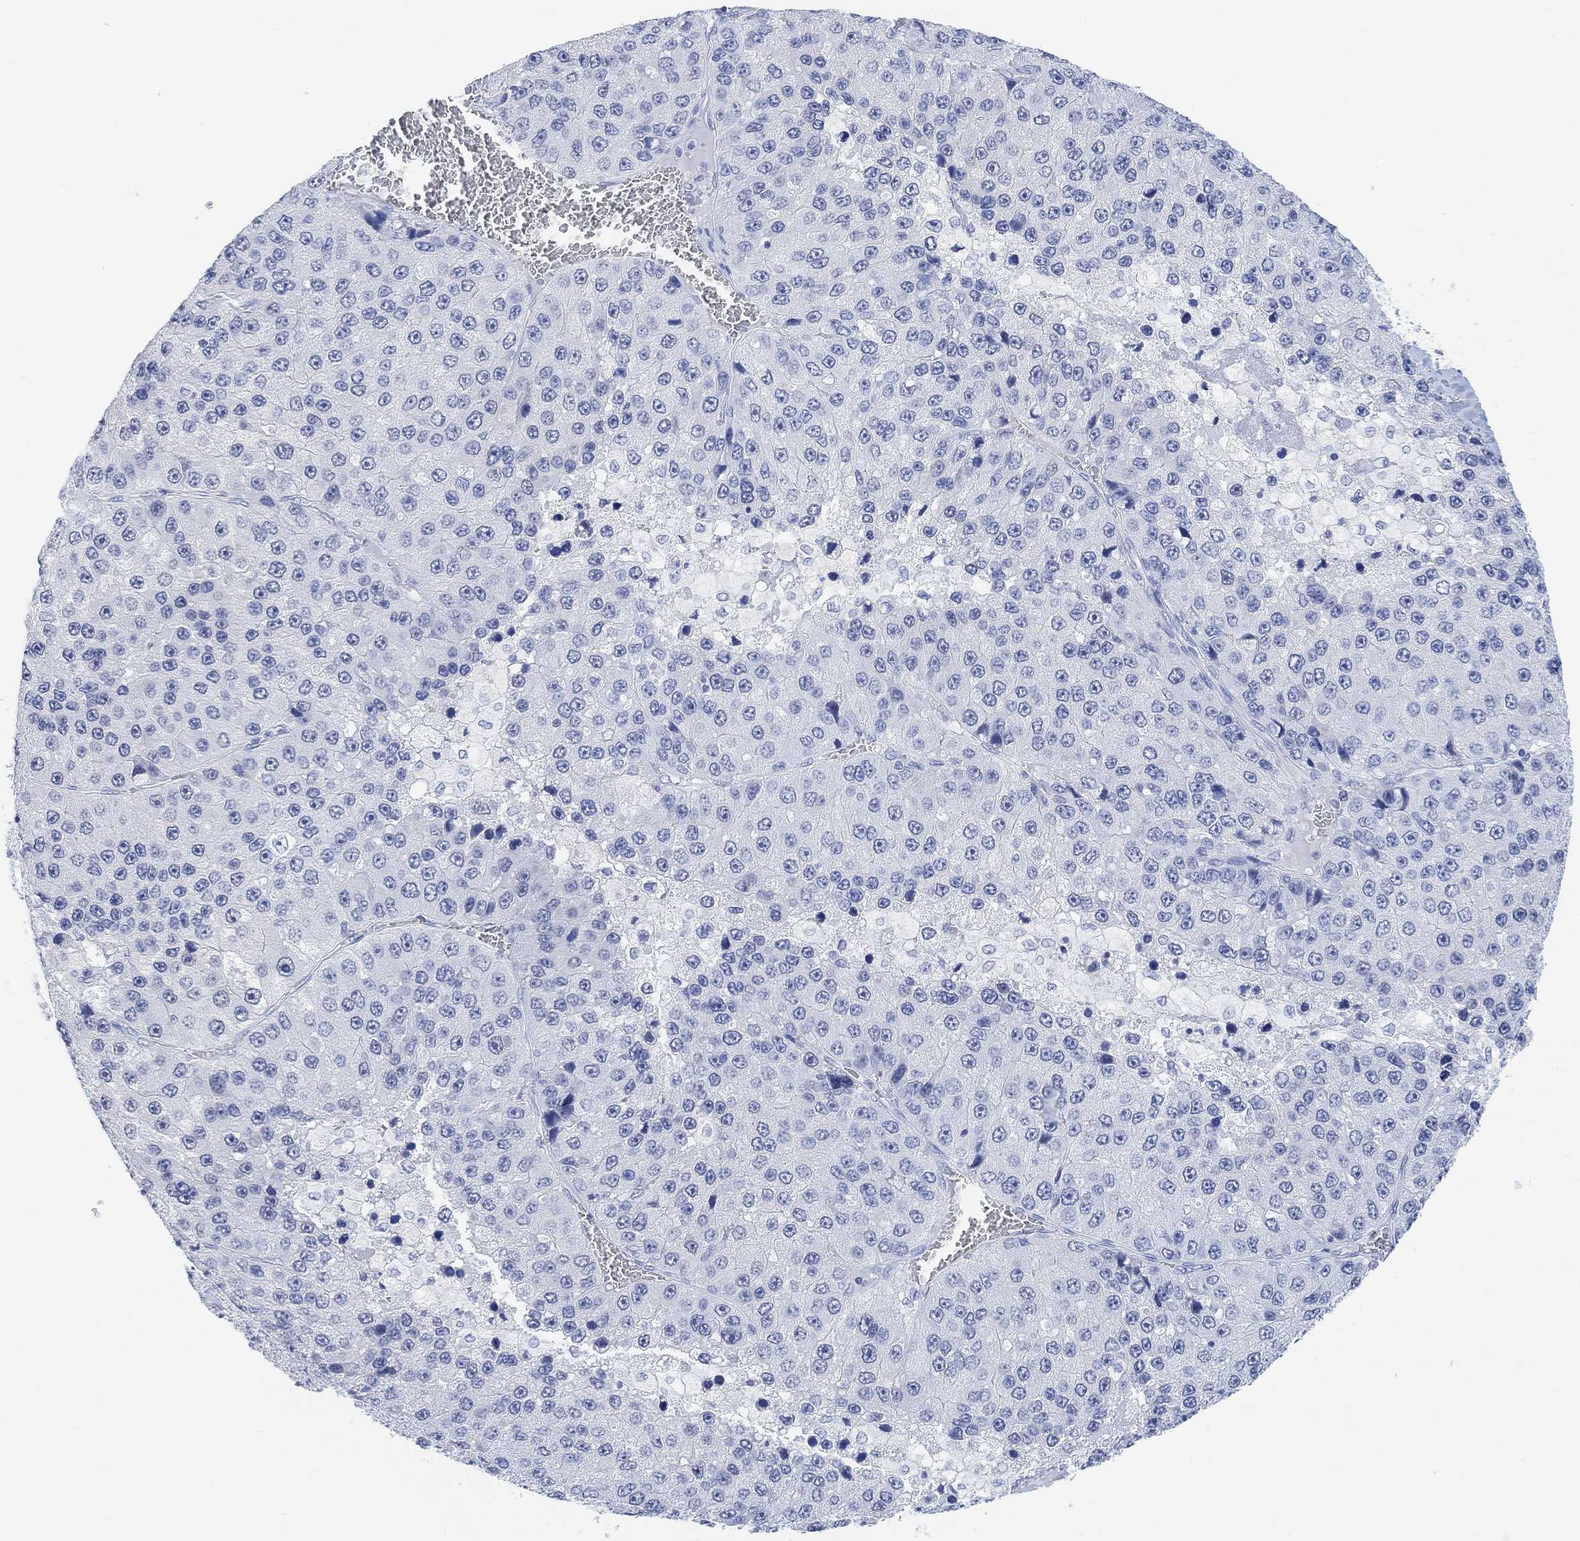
{"staining": {"intensity": "negative", "quantity": "none", "location": "none"}, "tissue": "liver cancer", "cell_type": "Tumor cells", "image_type": "cancer", "snomed": [{"axis": "morphology", "description": "Carcinoma, Hepatocellular, NOS"}, {"axis": "topography", "description": "Liver"}], "caption": "Tumor cells show no significant protein expression in liver hepatocellular carcinoma.", "gene": "ENO4", "patient": {"sex": "female", "age": 73}}